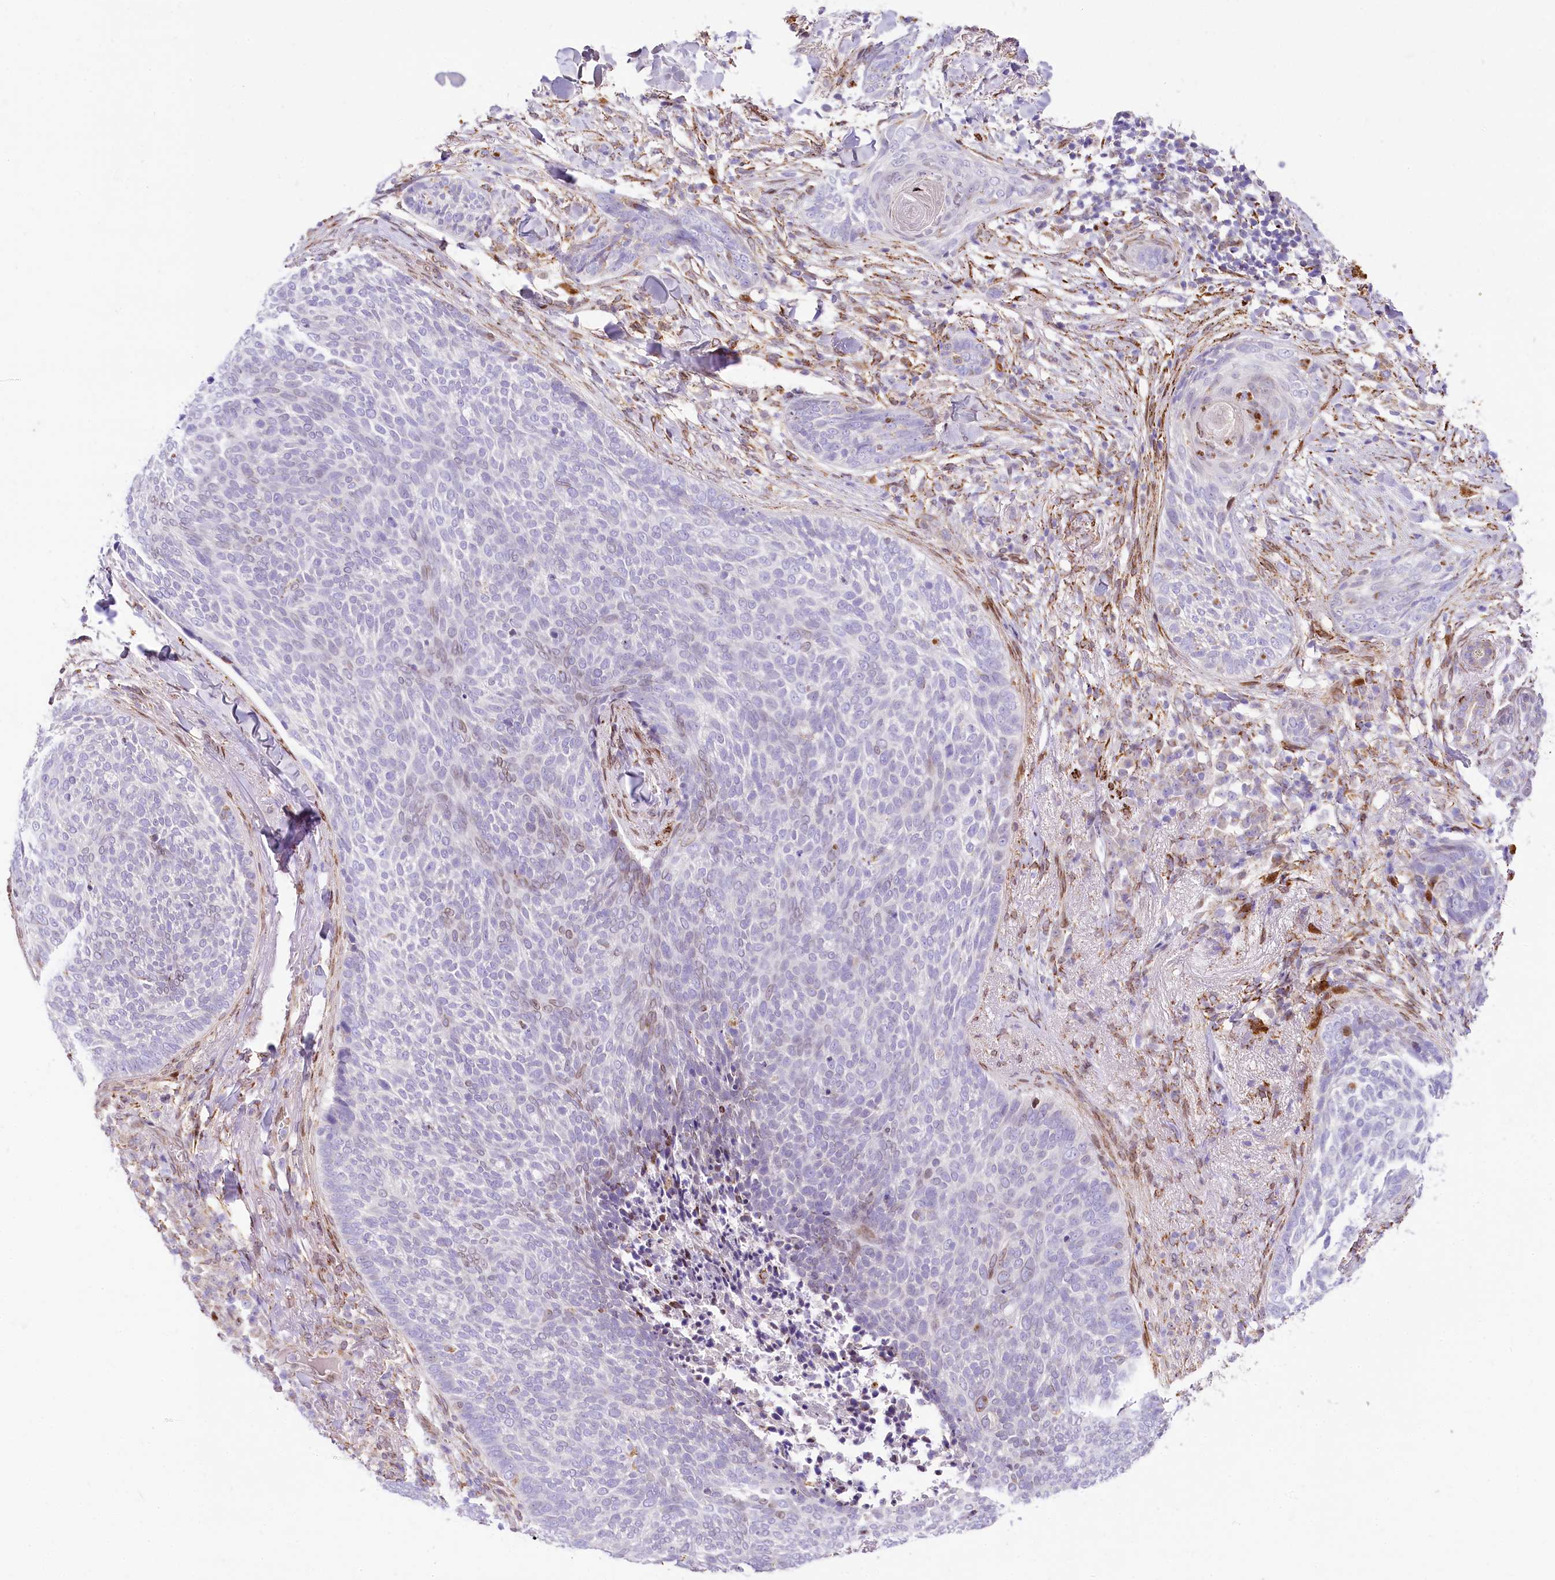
{"staining": {"intensity": "negative", "quantity": "none", "location": "none"}, "tissue": "skin cancer", "cell_type": "Tumor cells", "image_type": "cancer", "snomed": [{"axis": "morphology", "description": "Basal cell carcinoma"}, {"axis": "topography", "description": "Skin"}], "caption": "A high-resolution histopathology image shows immunohistochemistry (IHC) staining of skin cancer (basal cell carcinoma), which reveals no significant staining in tumor cells. (DAB IHC, high magnification).", "gene": "PPIP5K2", "patient": {"sex": "male", "age": 85}}